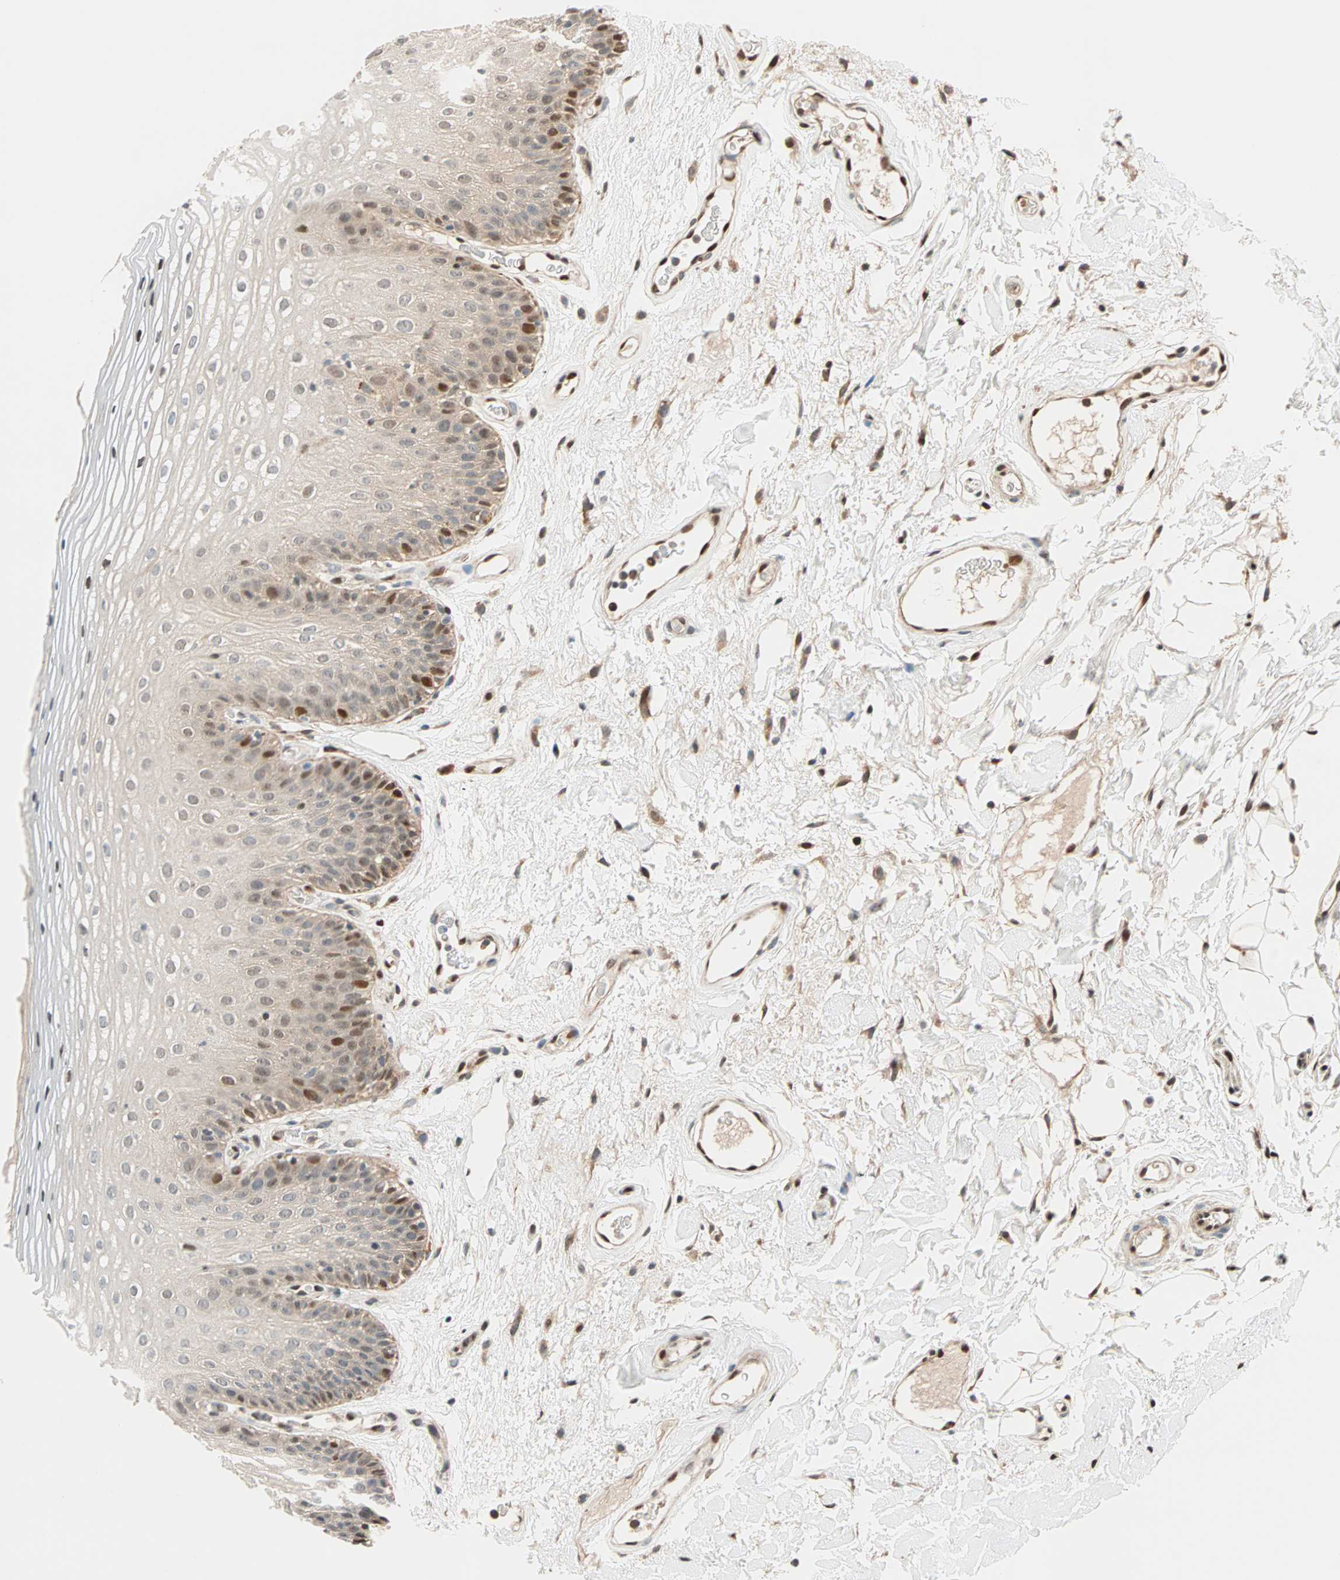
{"staining": {"intensity": "strong", "quantity": "25%-75%", "location": "cytoplasmic/membranous,nuclear"}, "tissue": "oral mucosa", "cell_type": "Squamous epithelial cells", "image_type": "normal", "snomed": [{"axis": "morphology", "description": "Normal tissue, NOS"}, {"axis": "morphology", "description": "Squamous cell carcinoma, NOS"}, {"axis": "topography", "description": "Skeletal muscle"}, {"axis": "topography", "description": "Oral tissue"}], "caption": "Immunohistochemistry (IHC) micrograph of normal oral mucosa: human oral mucosa stained using immunohistochemistry shows high levels of strong protein expression localized specifically in the cytoplasmic/membranous,nuclear of squamous epithelial cells, appearing as a cytoplasmic/membranous,nuclear brown color.", "gene": "HECW1", "patient": {"sex": "male", "age": 71}}